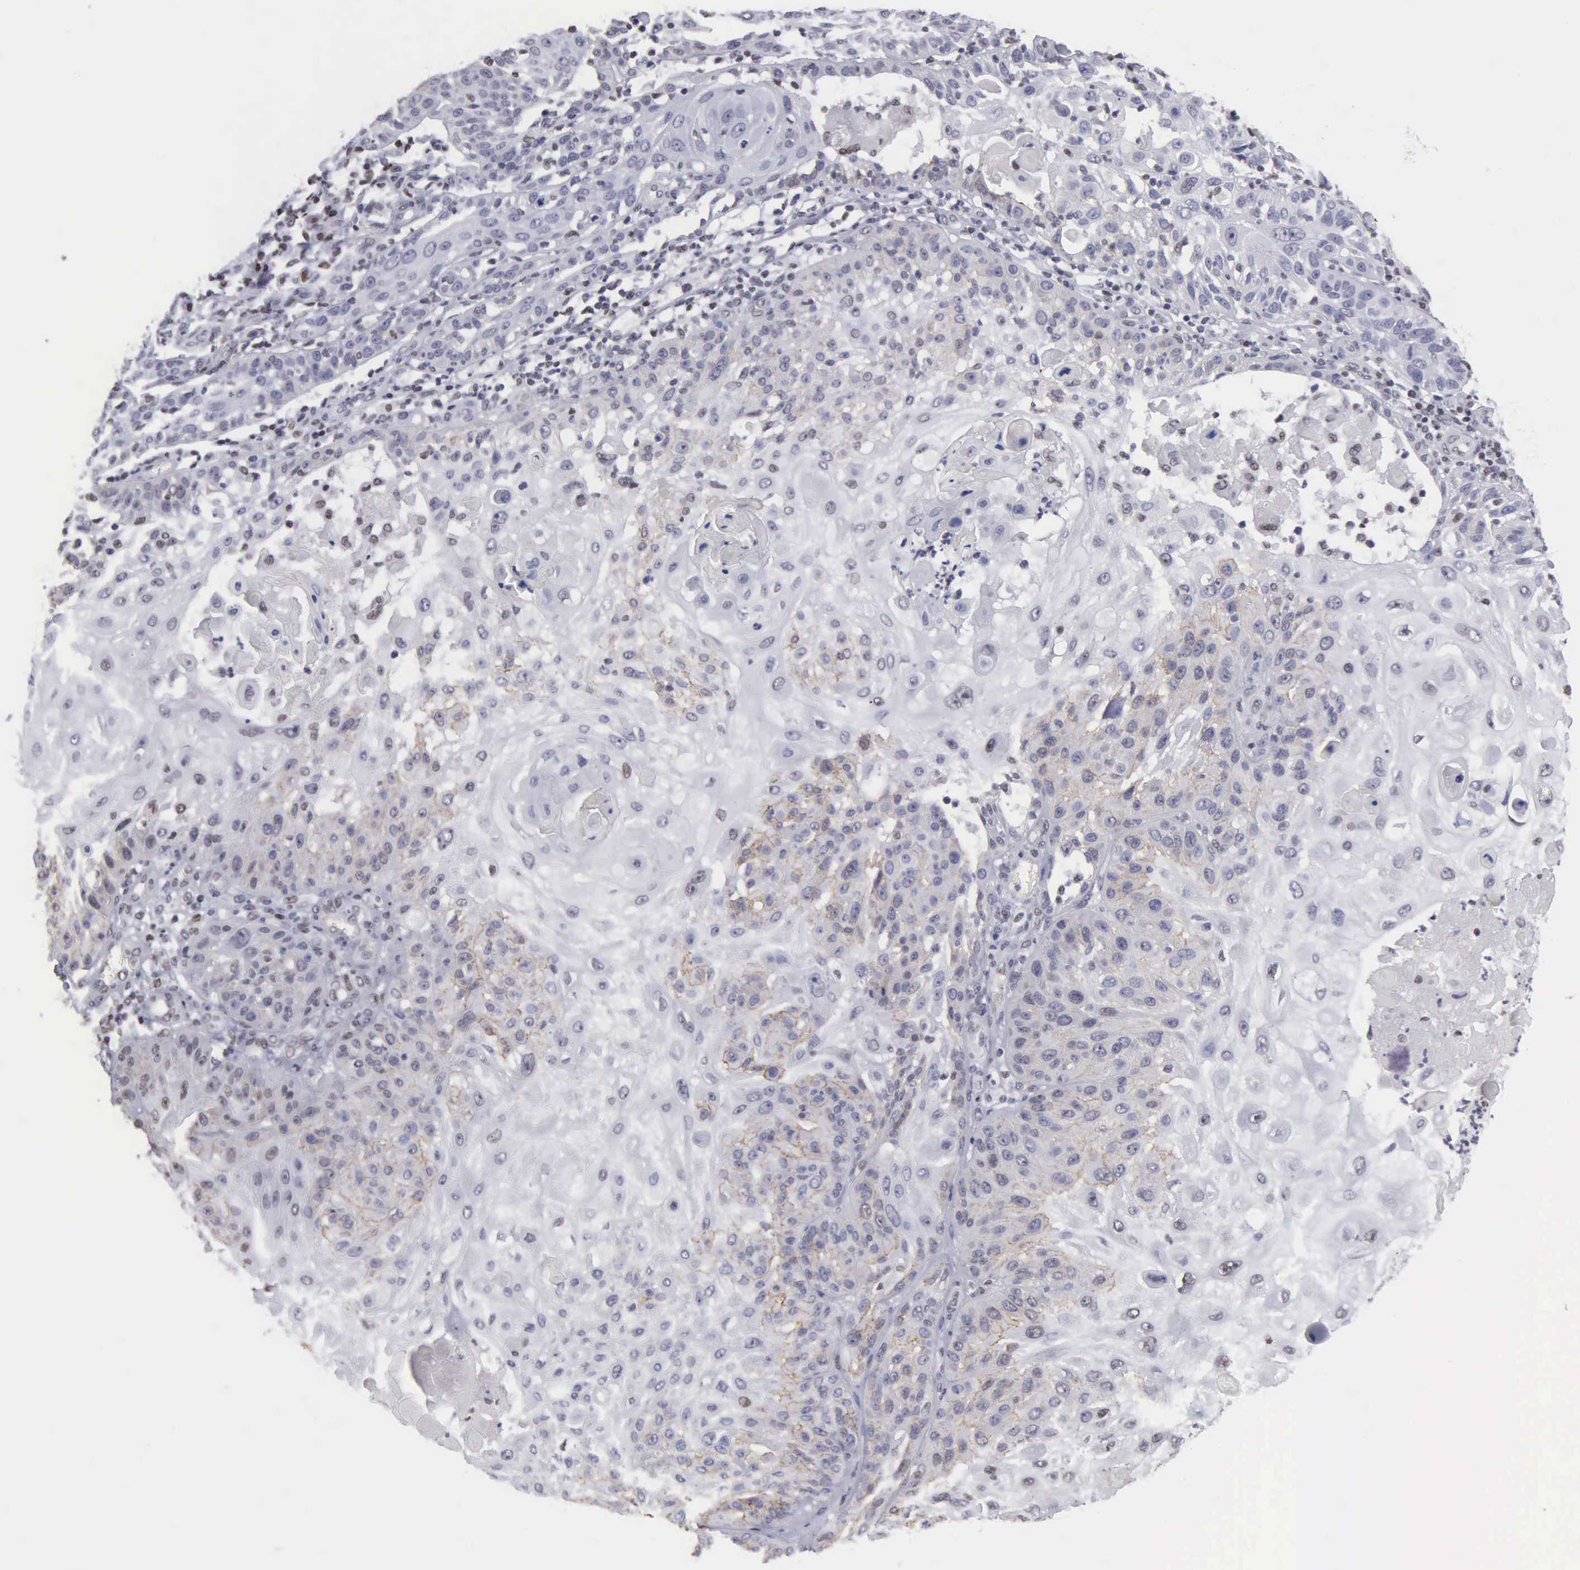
{"staining": {"intensity": "weak", "quantity": "25%-75%", "location": "cytoplasmic/membranous"}, "tissue": "skin cancer", "cell_type": "Tumor cells", "image_type": "cancer", "snomed": [{"axis": "morphology", "description": "Squamous cell carcinoma, NOS"}, {"axis": "topography", "description": "Skin"}], "caption": "Immunohistochemical staining of skin cancer reveals low levels of weak cytoplasmic/membranous staining in about 25%-75% of tumor cells. (Brightfield microscopy of DAB IHC at high magnification).", "gene": "CCNG1", "patient": {"sex": "female", "age": 89}}